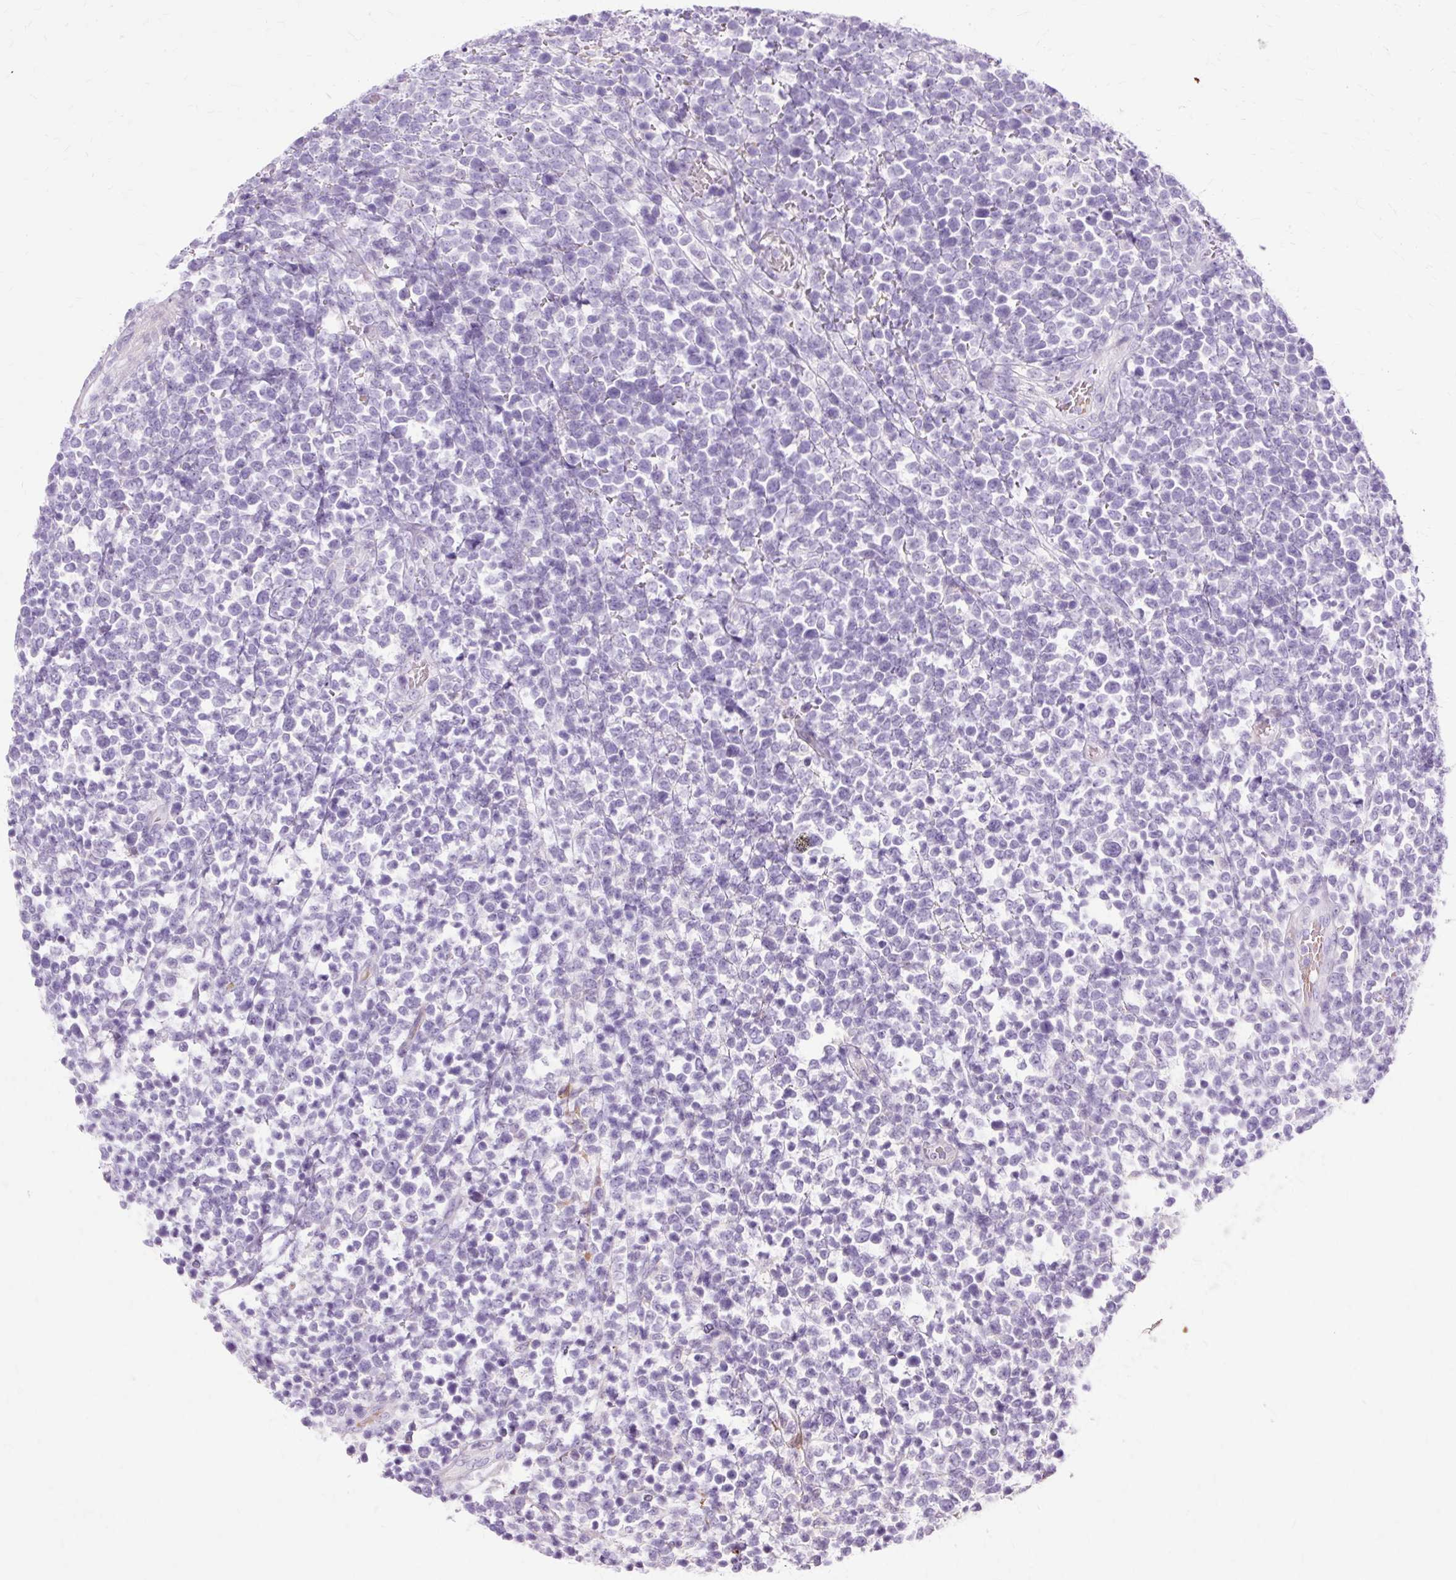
{"staining": {"intensity": "negative", "quantity": "none", "location": "none"}, "tissue": "lymphoma", "cell_type": "Tumor cells", "image_type": "cancer", "snomed": [{"axis": "morphology", "description": "Malignant lymphoma, non-Hodgkin's type, High grade"}, {"axis": "topography", "description": "Soft tissue"}], "caption": "High magnification brightfield microscopy of lymphoma stained with DAB (brown) and counterstained with hematoxylin (blue): tumor cells show no significant expression. (Stains: DAB immunohistochemistry with hematoxylin counter stain, Microscopy: brightfield microscopy at high magnification).", "gene": "DCTN4", "patient": {"sex": "female", "age": 56}}